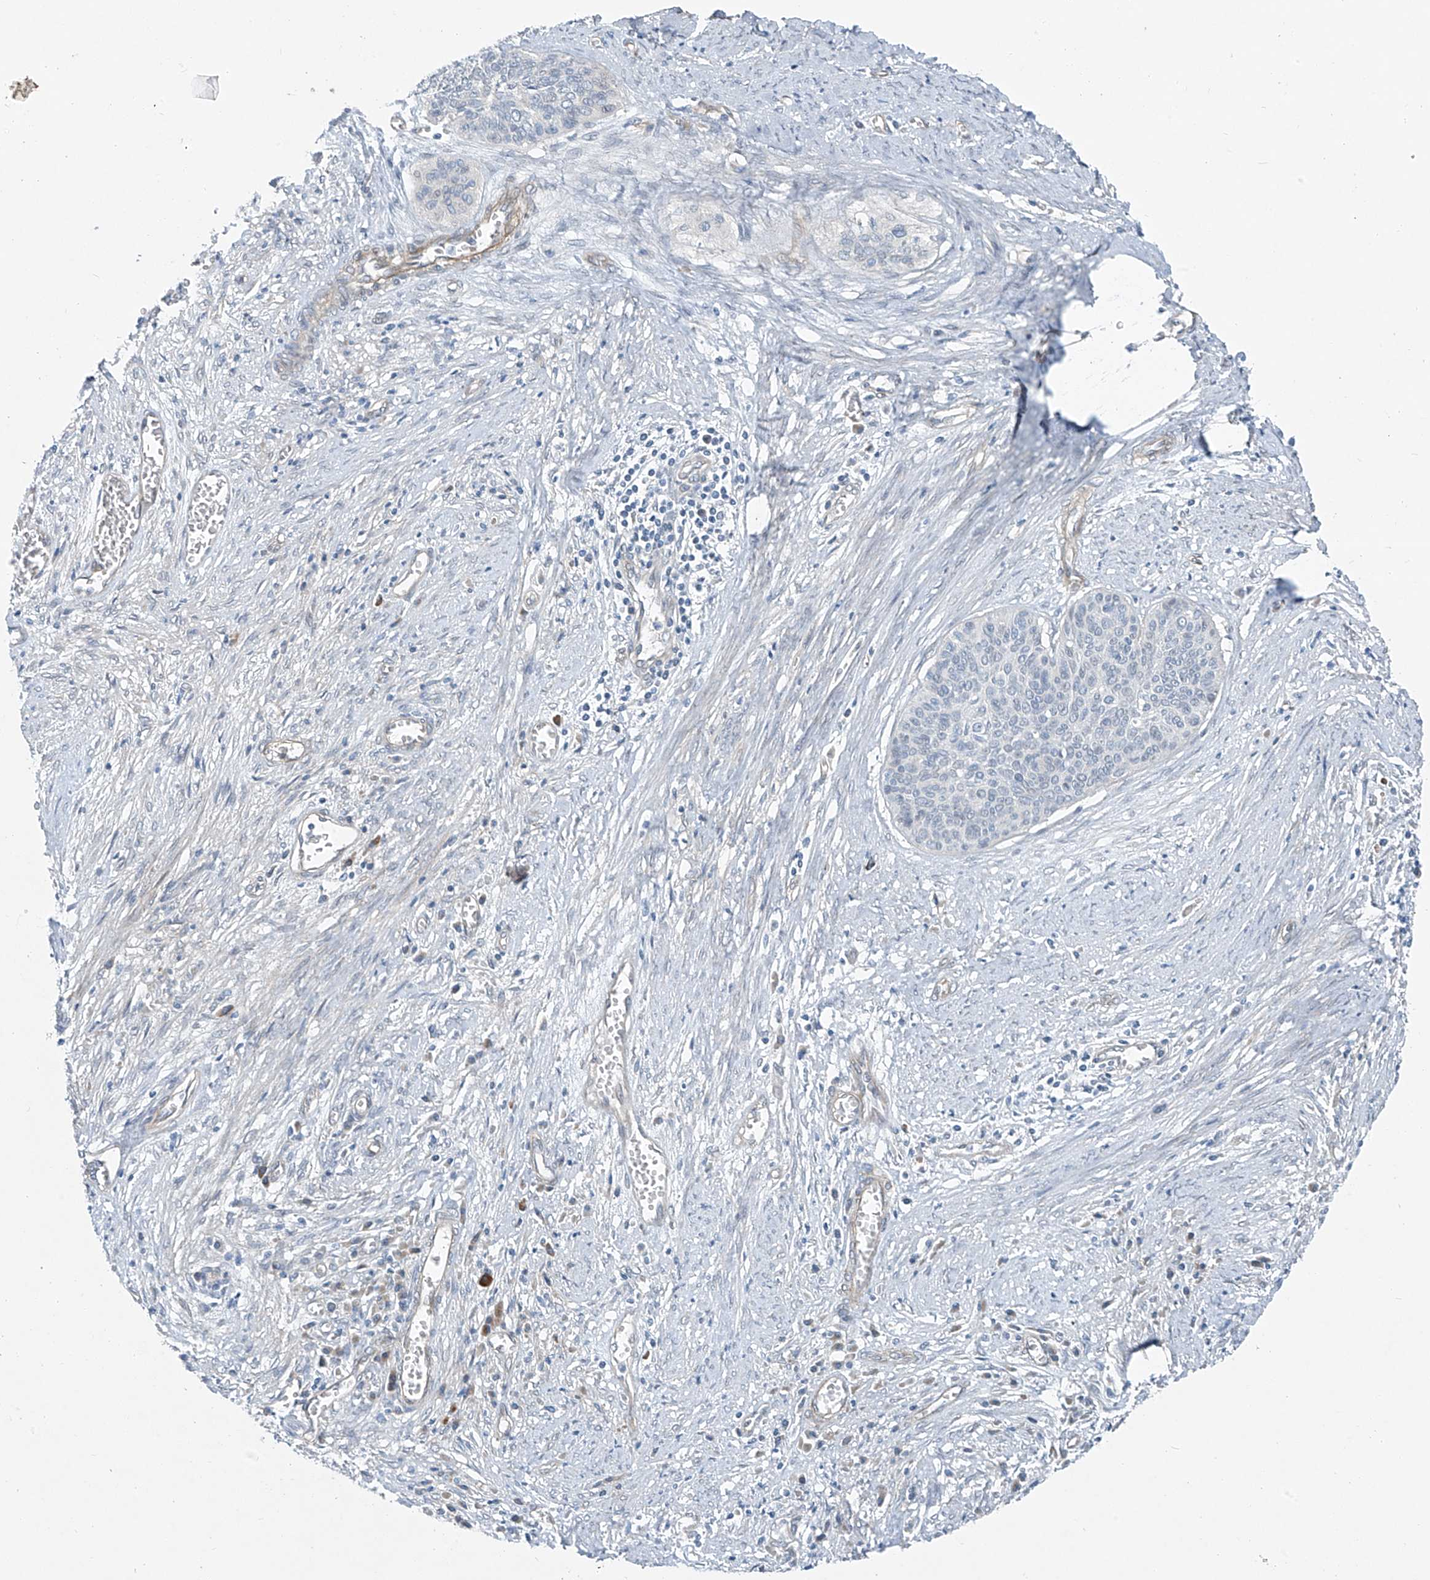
{"staining": {"intensity": "negative", "quantity": "none", "location": "none"}, "tissue": "cervical cancer", "cell_type": "Tumor cells", "image_type": "cancer", "snomed": [{"axis": "morphology", "description": "Squamous cell carcinoma, NOS"}, {"axis": "topography", "description": "Cervix"}], "caption": "The IHC micrograph has no significant staining in tumor cells of cervical squamous cell carcinoma tissue.", "gene": "TNS2", "patient": {"sex": "female", "age": 55}}